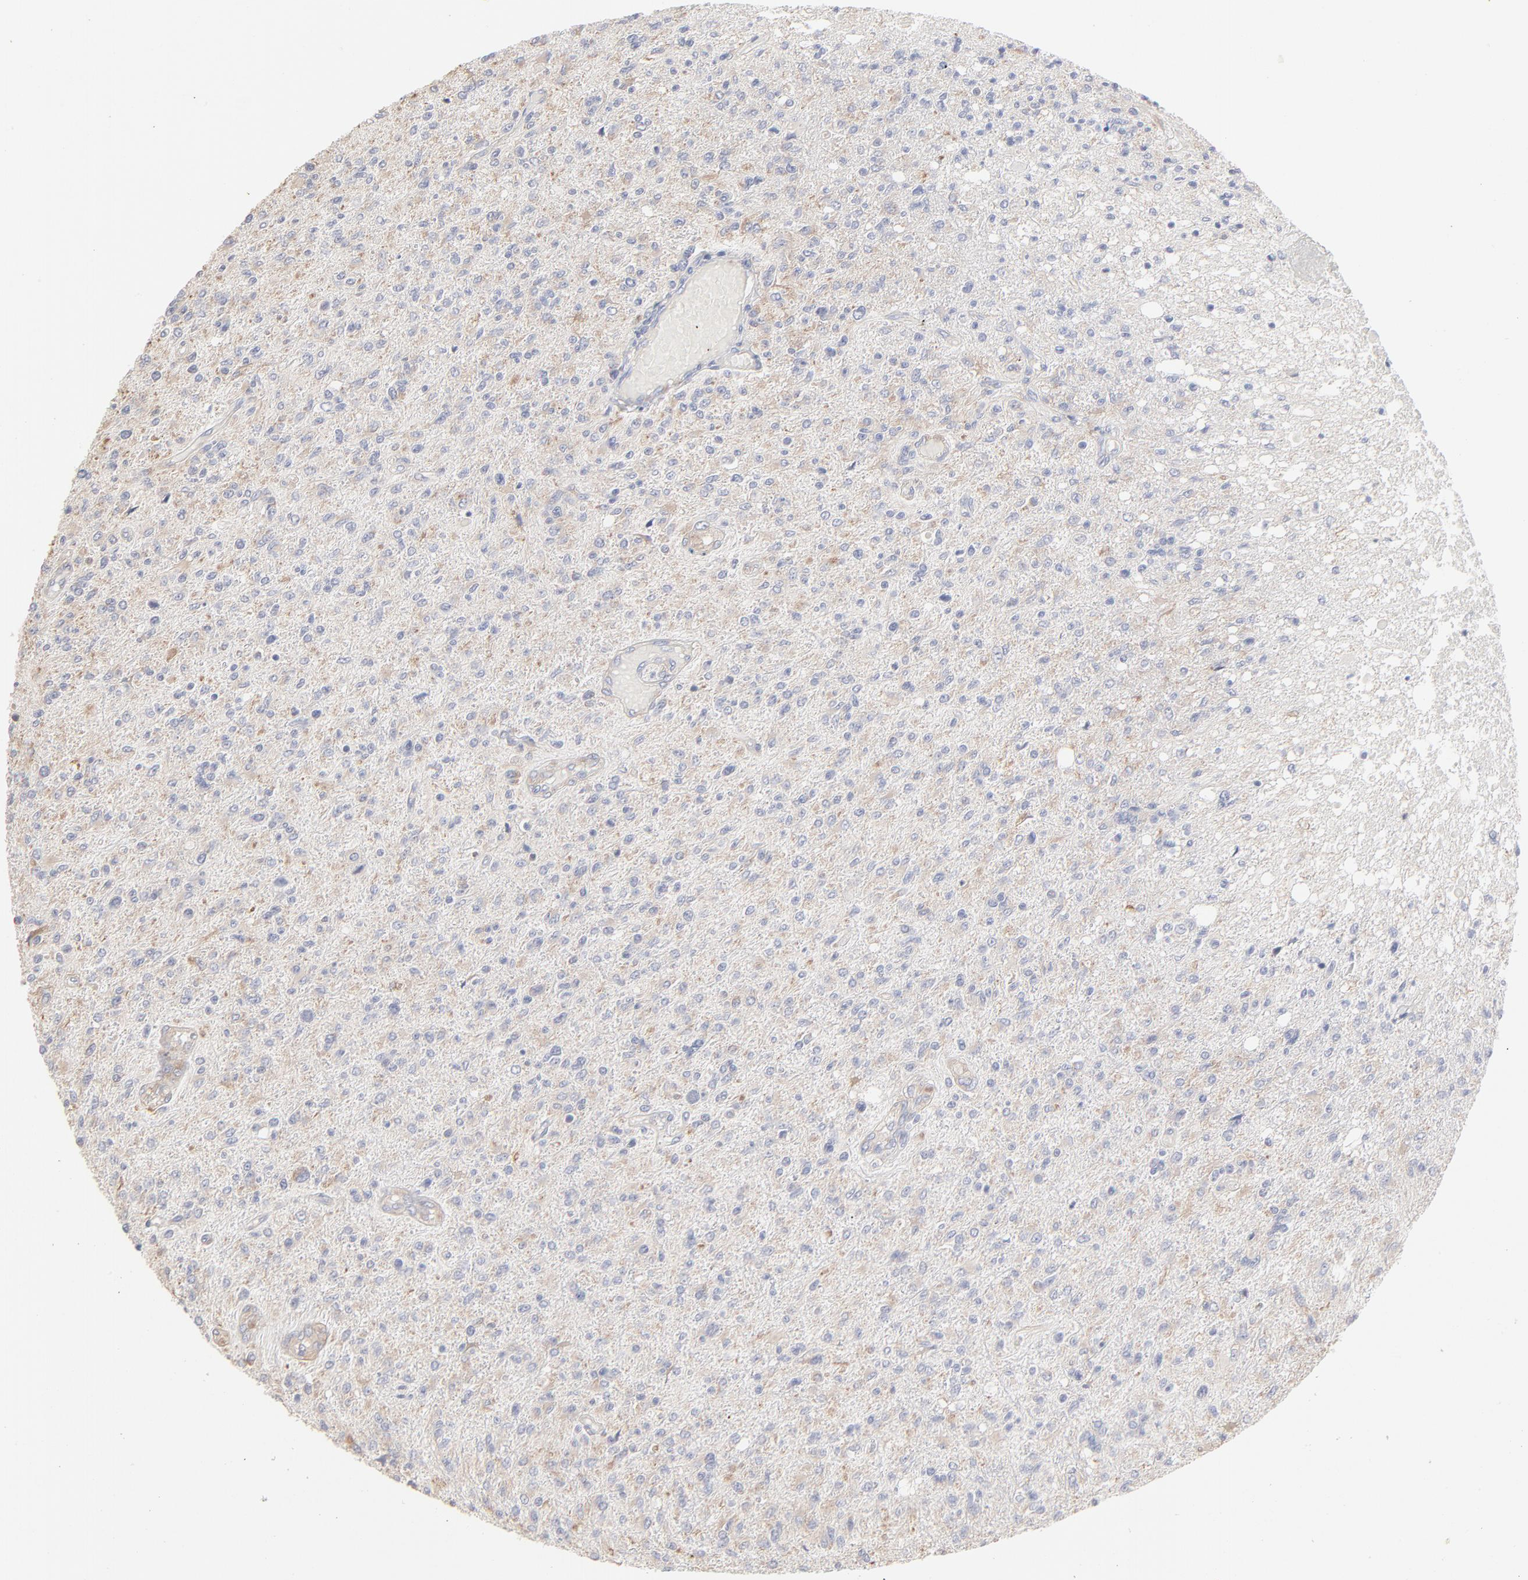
{"staining": {"intensity": "weak", "quantity": "25%-75%", "location": "cytoplasmic/membranous"}, "tissue": "glioma", "cell_type": "Tumor cells", "image_type": "cancer", "snomed": [{"axis": "morphology", "description": "Glioma, malignant, High grade"}, {"axis": "topography", "description": "Cerebral cortex"}], "caption": "Glioma was stained to show a protein in brown. There is low levels of weak cytoplasmic/membranous expression in about 25%-75% of tumor cells.", "gene": "RPS21", "patient": {"sex": "male", "age": 76}}